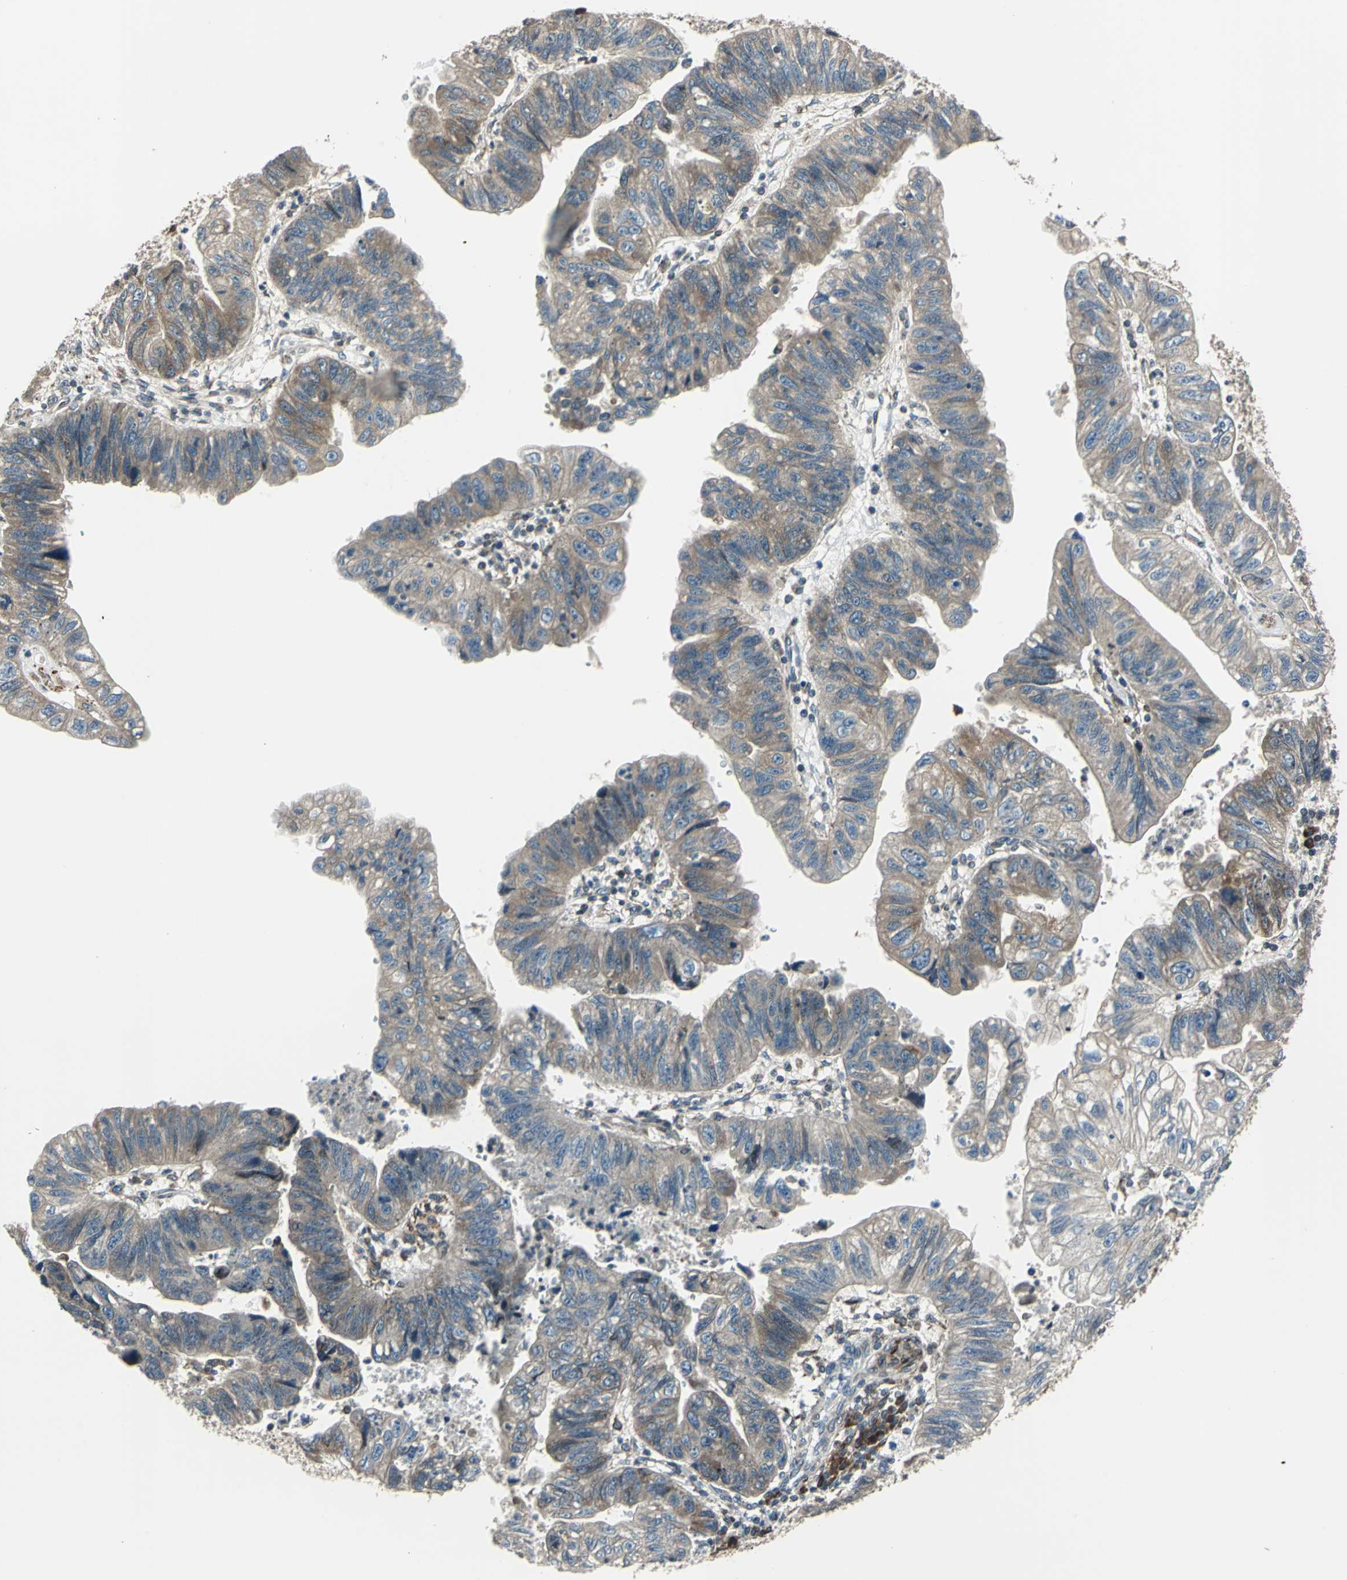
{"staining": {"intensity": "weak", "quantity": ">75%", "location": "cytoplasmic/membranous"}, "tissue": "stomach cancer", "cell_type": "Tumor cells", "image_type": "cancer", "snomed": [{"axis": "morphology", "description": "Adenocarcinoma, NOS"}, {"axis": "topography", "description": "Stomach"}], "caption": "Stomach adenocarcinoma stained for a protein shows weak cytoplasmic/membranous positivity in tumor cells. (Stains: DAB in brown, nuclei in blue, Microscopy: brightfield microscopy at high magnification).", "gene": "HTATIP2", "patient": {"sex": "male", "age": 59}}